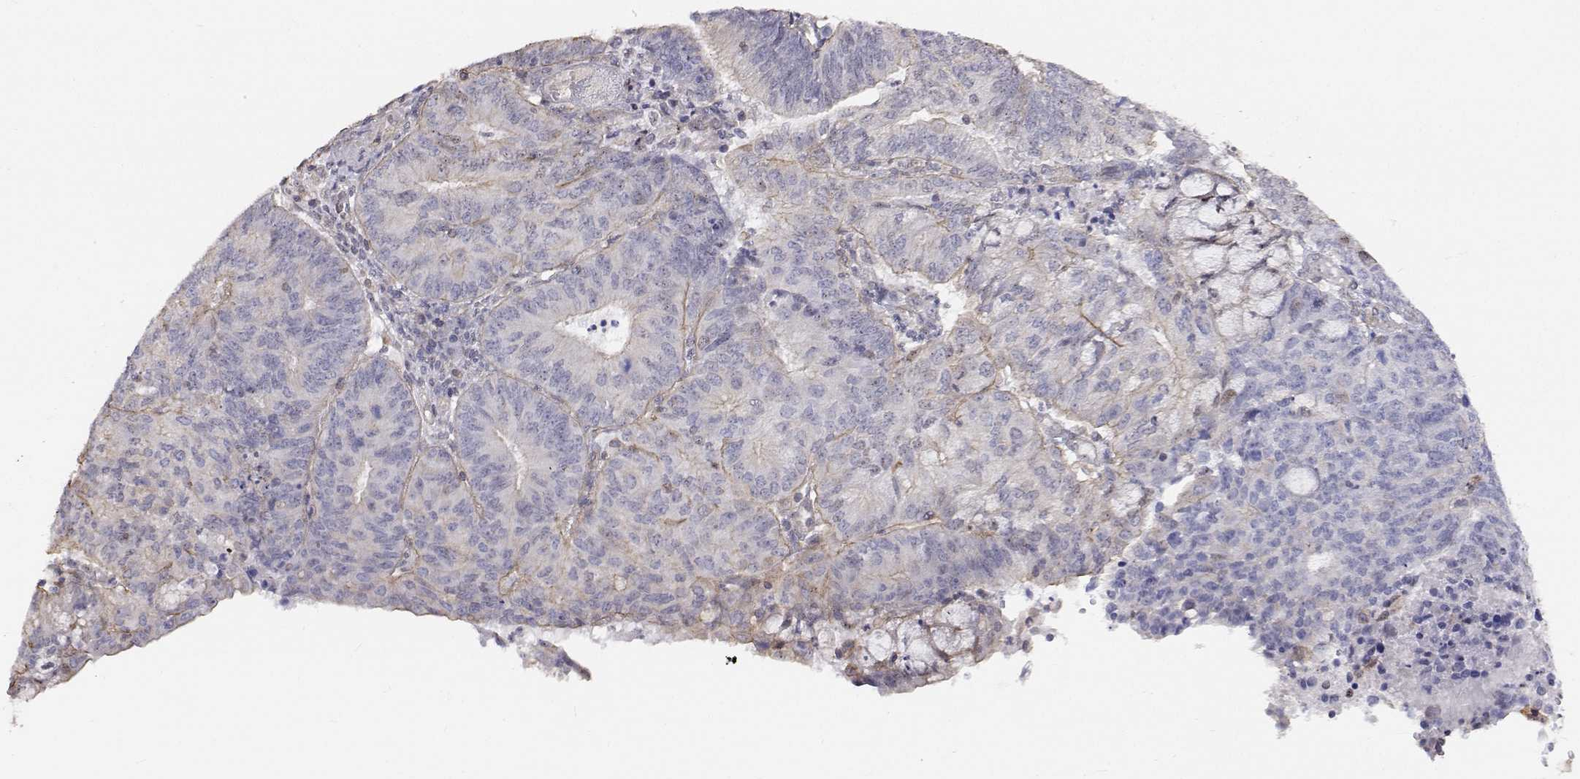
{"staining": {"intensity": "negative", "quantity": "none", "location": "none"}, "tissue": "endometrial cancer", "cell_type": "Tumor cells", "image_type": "cancer", "snomed": [{"axis": "morphology", "description": "Adenocarcinoma, NOS"}, {"axis": "topography", "description": "Endometrium"}], "caption": "This is an immunohistochemistry photomicrograph of endometrial adenocarcinoma. There is no positivity in tumor cells.", "gene": "GSDMA", "patient": {"sex": "female", "age": 82}}